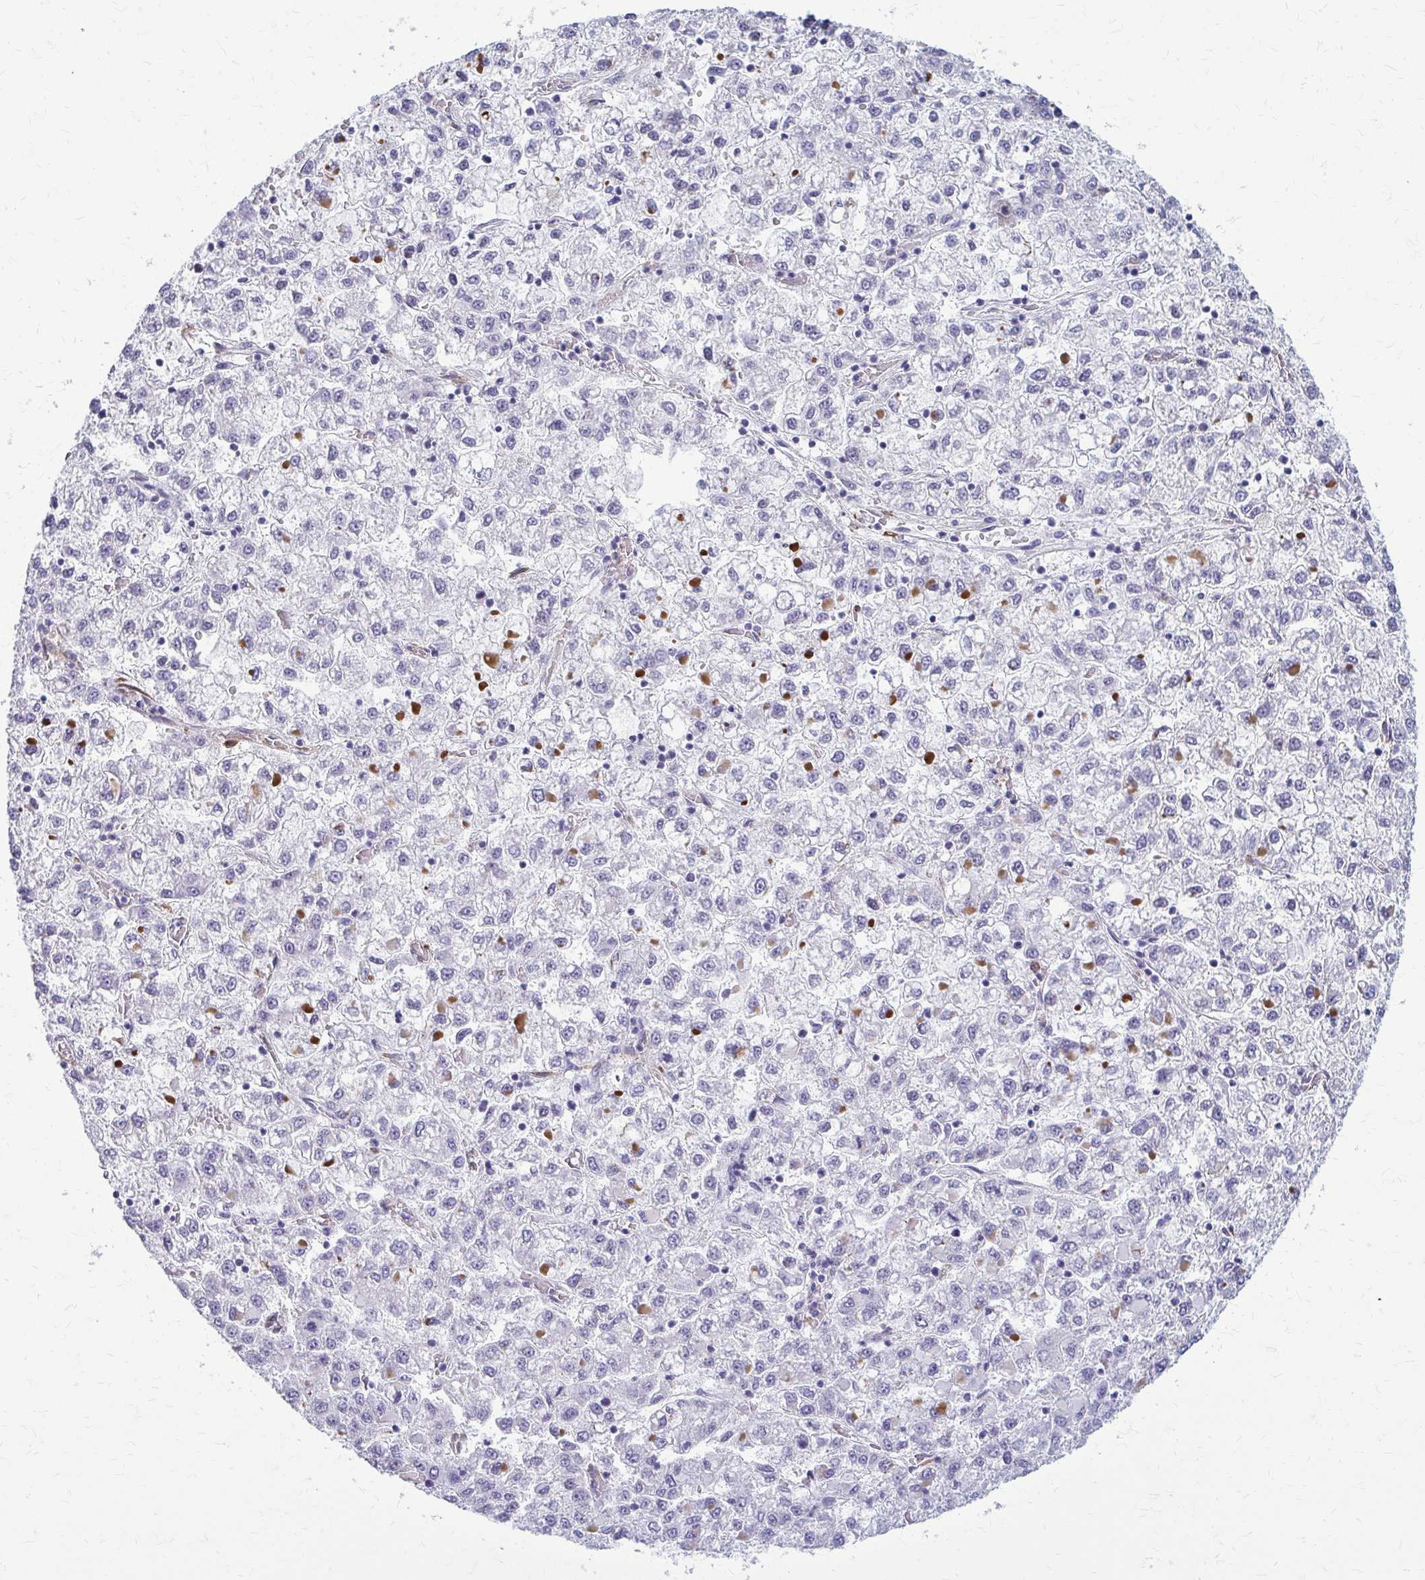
{"staining": {"intensity": "negative", "quantity": "none", "location": "none"}, "tissue": "liver cancer", "cell_type": "Tumor cells", "image_type": "cancer", "snomed": [{"axis": "morphology", "description": "Carcinoma, Hepatocellular, NOS"}, {"axis": "topography", "description": "Liver"}], "caption": "The micrograph shows no significant positivity in tumor cells of hepatocellular carcinoma (liver). The staining is performed using DAB (3,3'-diaminobenzidine) brown chromogen with nuclei counter-stained in using hematoxylin.", "gene": "DEPP1", "patient": {"sex": "male", "age": 40}}